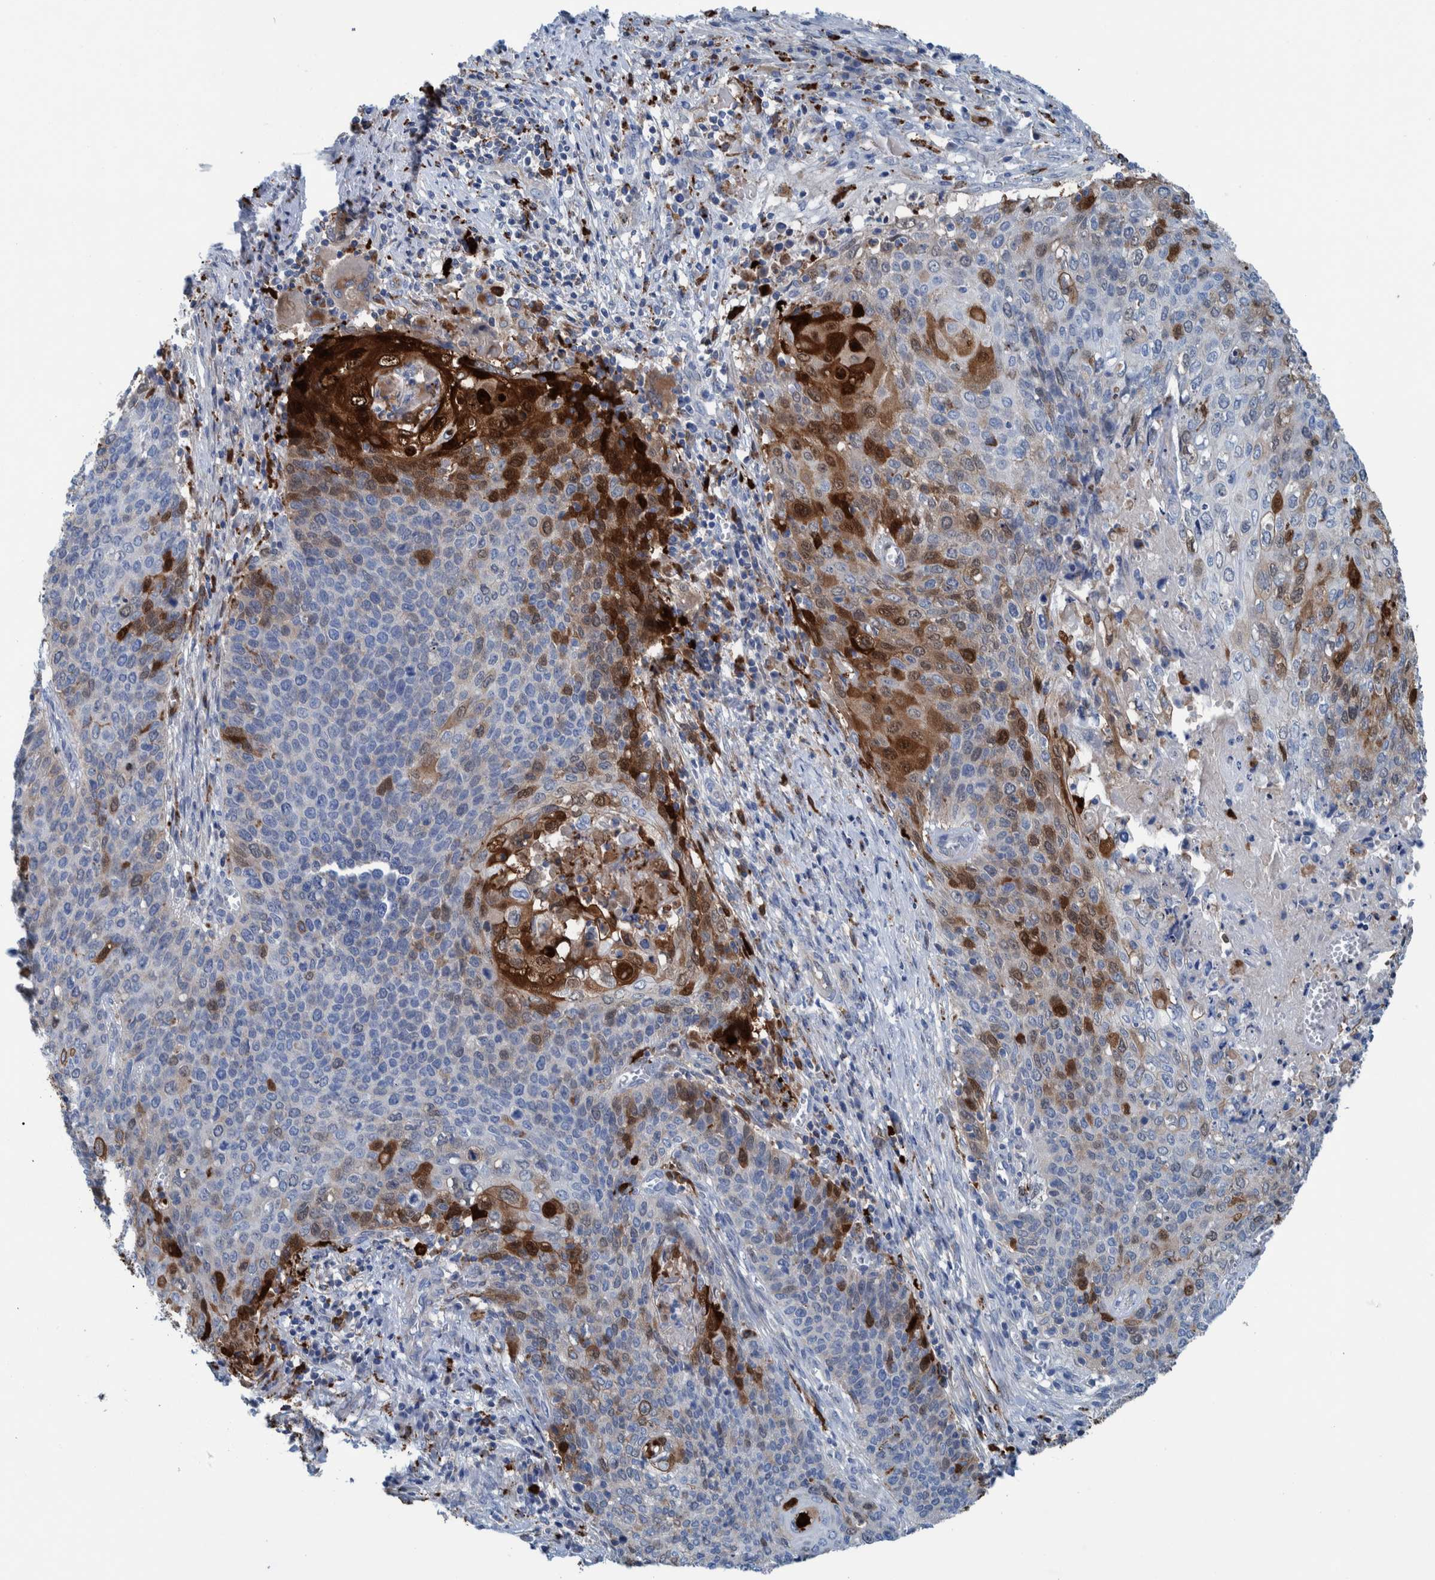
{"staining": {"intensity": "moderate", "quantity": "<25%", "location": "cytoplasmic/membranous"}, "tissue": "cervical cancer", "cell_type": "Tumor cells", "image_type": "cancer", "snomed": [{"axis": "morphology", "description": "Squamous cell carcinoma, NOS"}, {"axis": "topography", "description": "Cervix"}], "caption": "About <25% of tumor cells in human squamous cell carcinoma (cervical) display moderate cytoplasmic/membranous protein positivity as visualized by brown immunohistochemical staining.", "gene": "IDO1", "patient": {"sex": "female", "age": 39}}